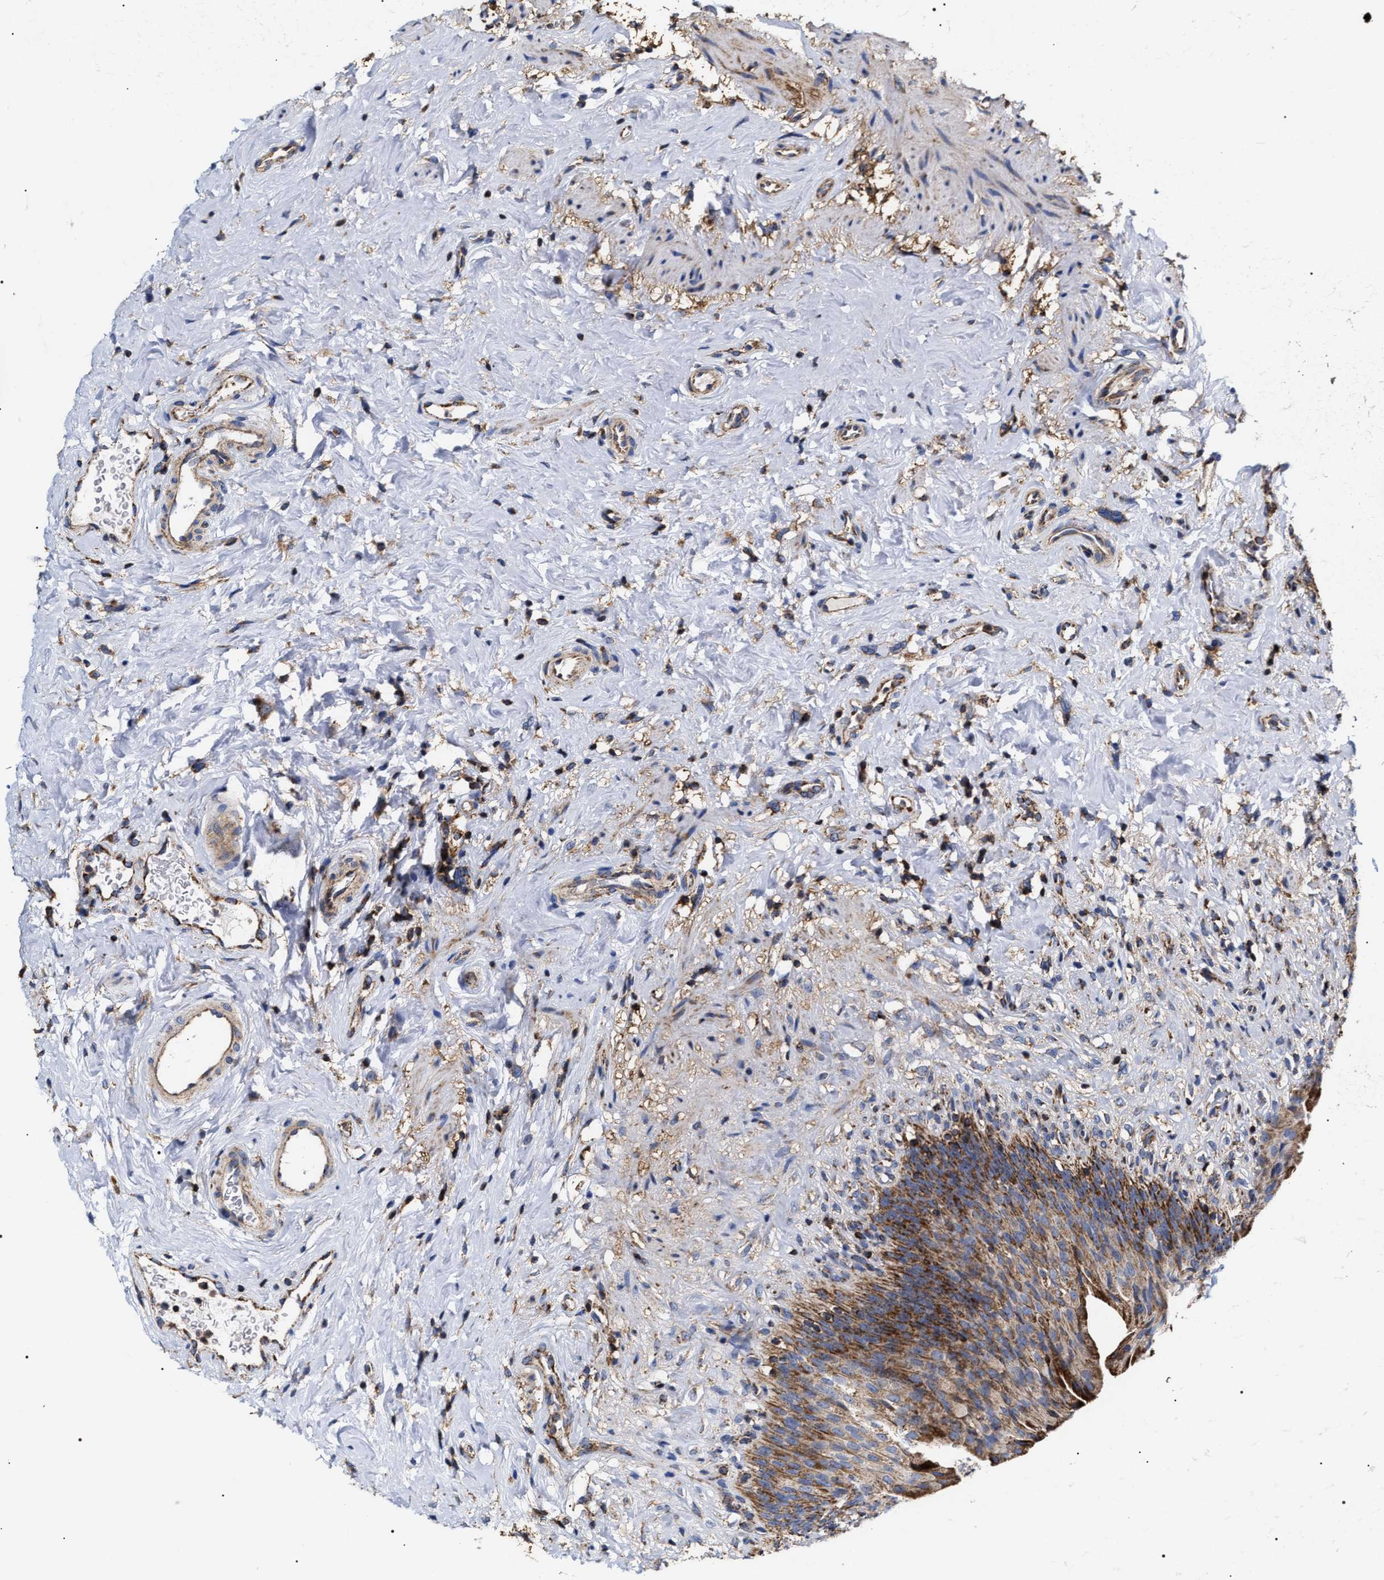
{"staining": {"intensity": "strong", "quantity": ">75%", "location": "cytoplasmic/membranous"}, "tissue": "urinary bladder", "cell_type": "Urothelial cells", "image_type": "normal", "snomed": [{"axis": "morphology", "description": "Normal tissue, NOS"}, {"axis": "topography", "description": "Urinary bladder"}], "caption": "DAB (3,3'-diaminobenzidine) immunohistochemical staining of normal human urinary bladder displays strong cytoplasmic/membranous protein staining in approximately >75% of urothelial cells. (DAB (3,3'-diaminobenzidine) IHC, brown staining for protein, blue staining for nuclei).", "gene": "COG5", "patient": {"sex": "female", "age": 79}}